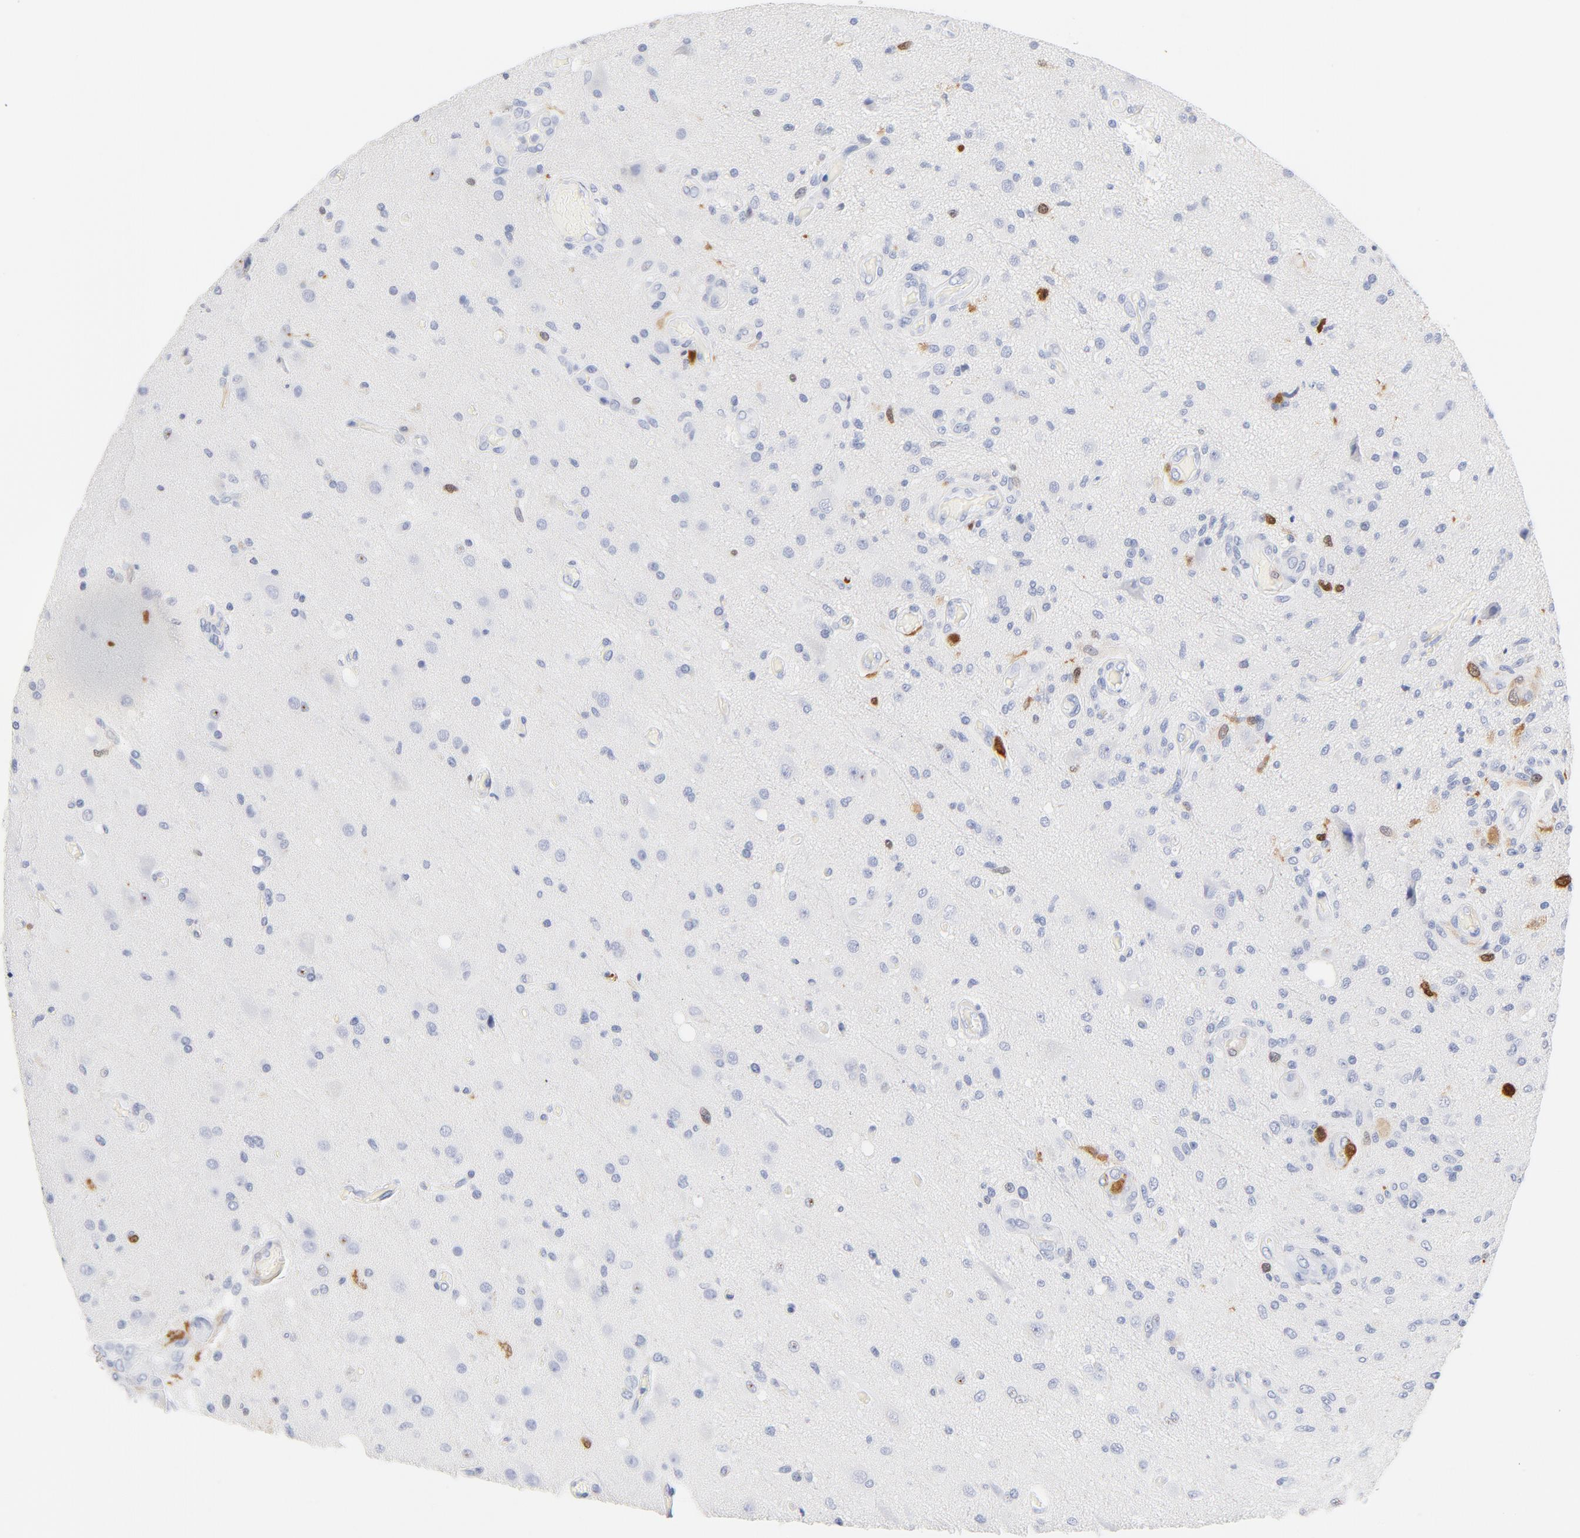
{"staining": {"intensity": "strong", "quantity": "<25%", "location": "nuclear"}, "tissue": "glioma", "cell_type": "Tumor cells", "image_type": "cancer", "snomed": [{"axis": "morphology", "description": "Normal tissue, NOS"}, {"axis": "morphology", "description": "Glioma, malignant, High grade"}, {"axis": "topography", "description": "Cerebral cortex"}], "caption": "Immunohistochemical staining of malignant high-grade glioma shows strong nuclear protein staining in approximately <25% of tumor cells.", "gene": "CDC20", "patient": {"sex": "male", "age": 77}}